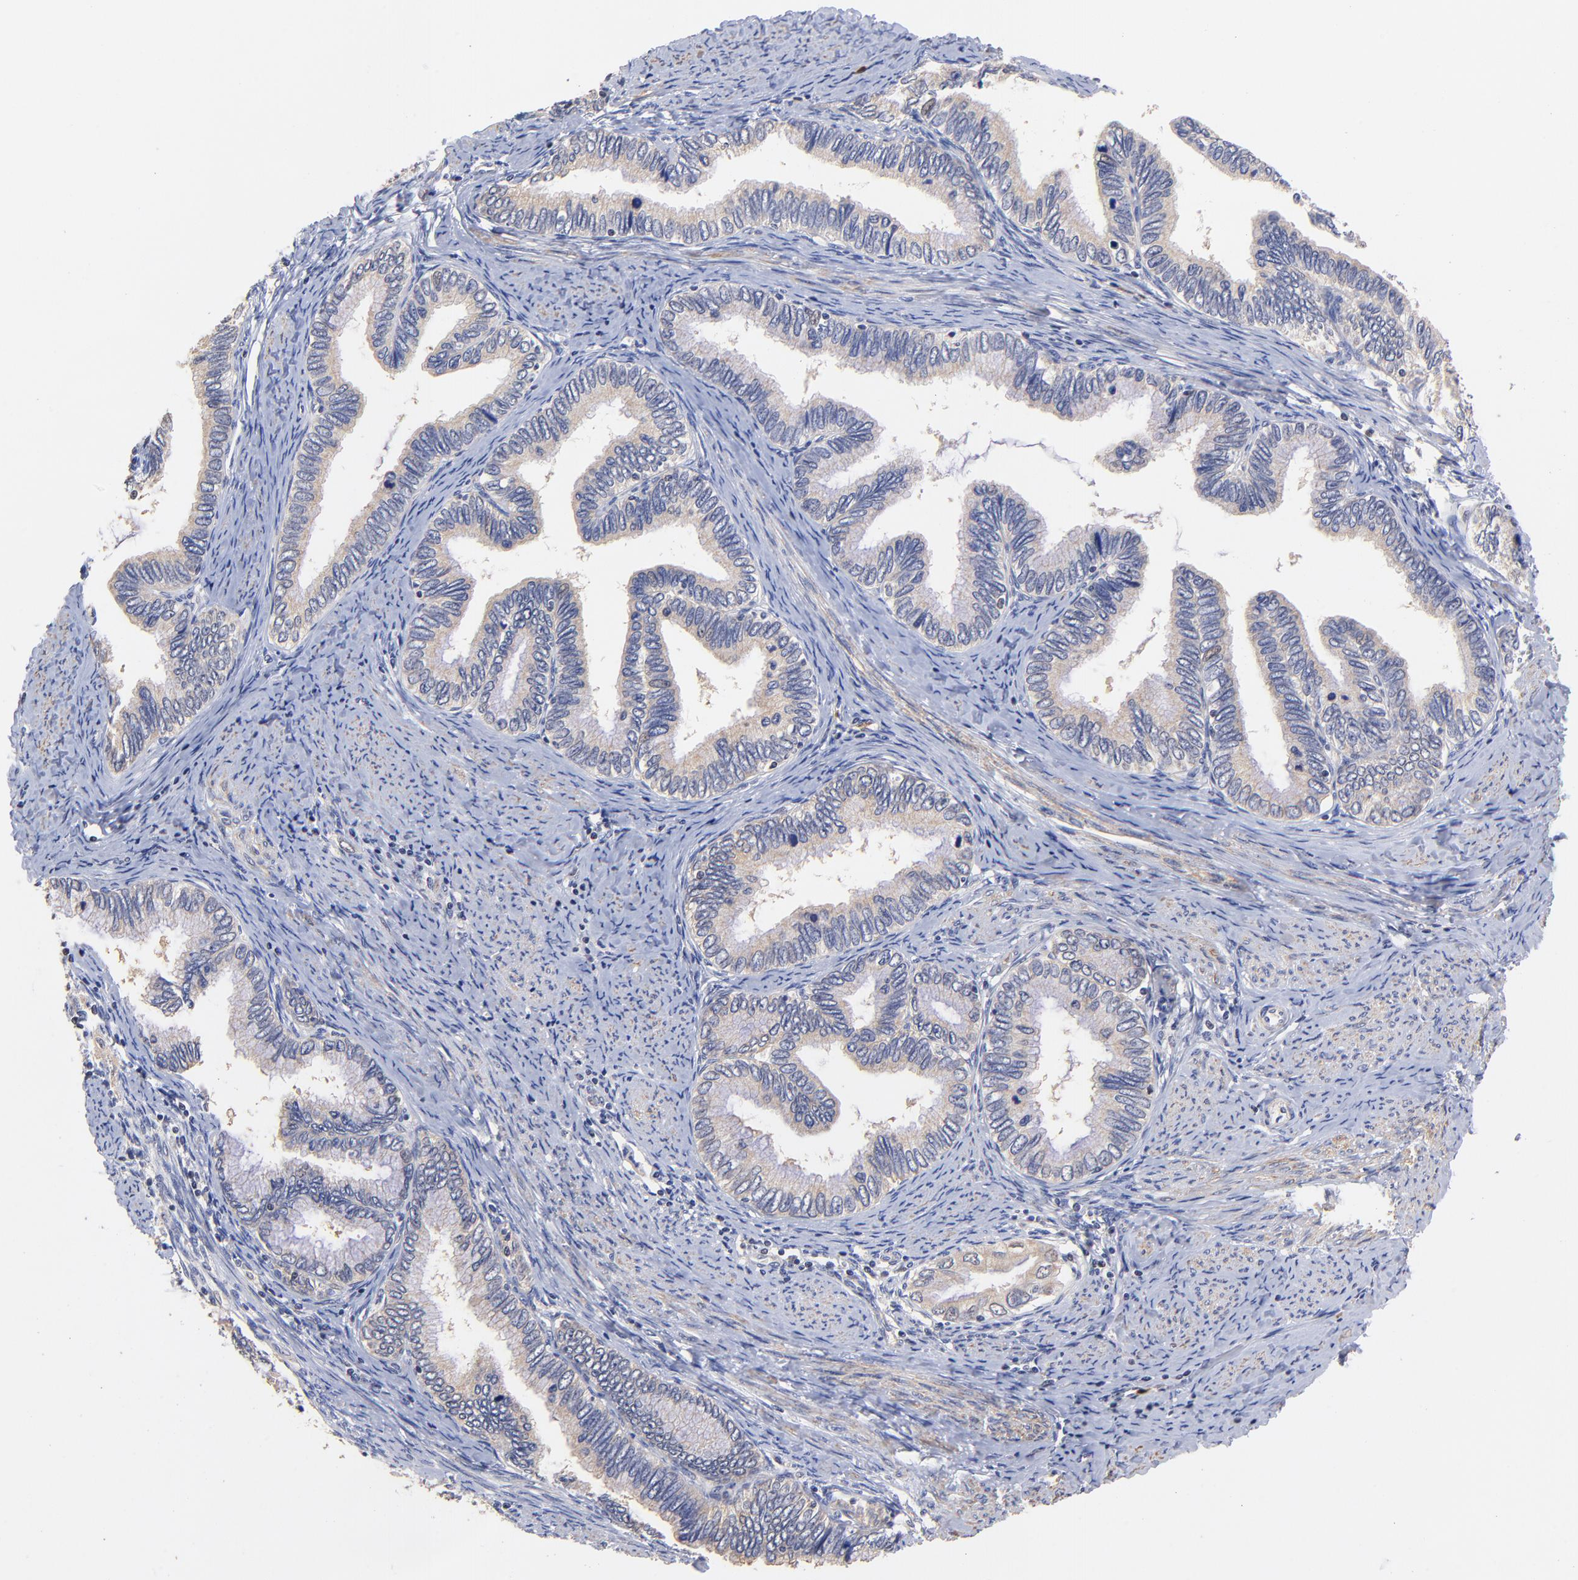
{"staining": {"intensity": "weak", "quantity": ">75%", "location": "cytoplasmic/membranous"}, "tissue": "cervical cancer", "cell_type": "Tumor cells", "image_type": "cancer", "snomed": [{"axis": "morphology", "description": "Adenocarcinoma, NOS"}, {"axis": "topography", "description": "Cervix"}], "caption": "This histopathology image demonstrates immunohistochemistry (IHC) staining of human cervical cancer, with low weak cytoplasmic/membranous staining in approximately >75% of tumor cells.", "gene": "BBOF1", "patient": {"sex": "female", "age": 49}}